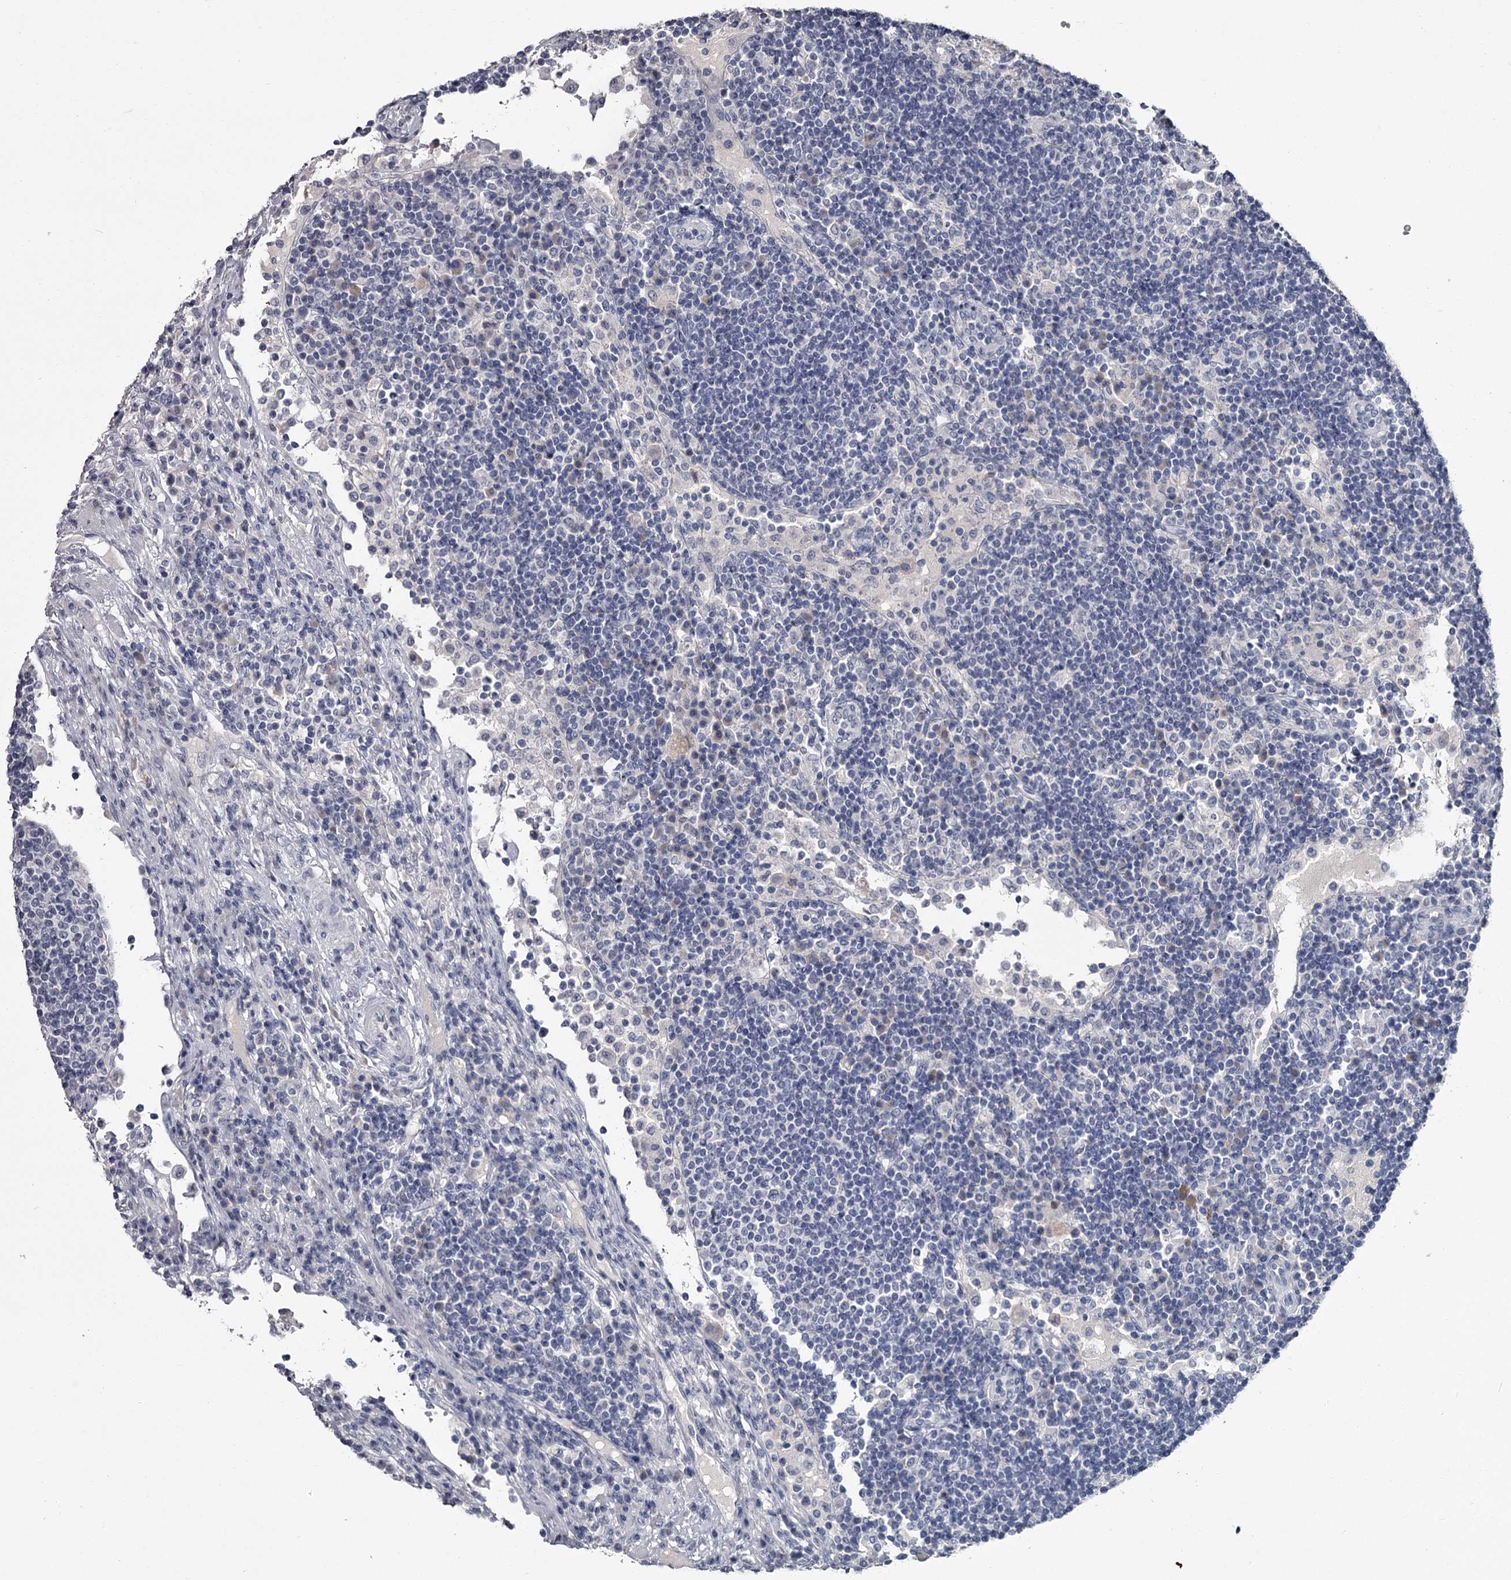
{"staining": {"intensity": "negative", "quantity": "none", "location": "none"}, "tissue": "lymph node", "cell_type": "Germinal center cells", "image_type": "normal", "snomed": [{"axis": "morphology", "description": "Normal tissue, NOS"}, {"axis": "topography", "description": "Lymph node"}], "caption": "Protein analysis of unremarkable lymph node displays no significant positivity in germinal center cells.", "gene": "DAO", "patient": {"sex": "female", "age": 53}}